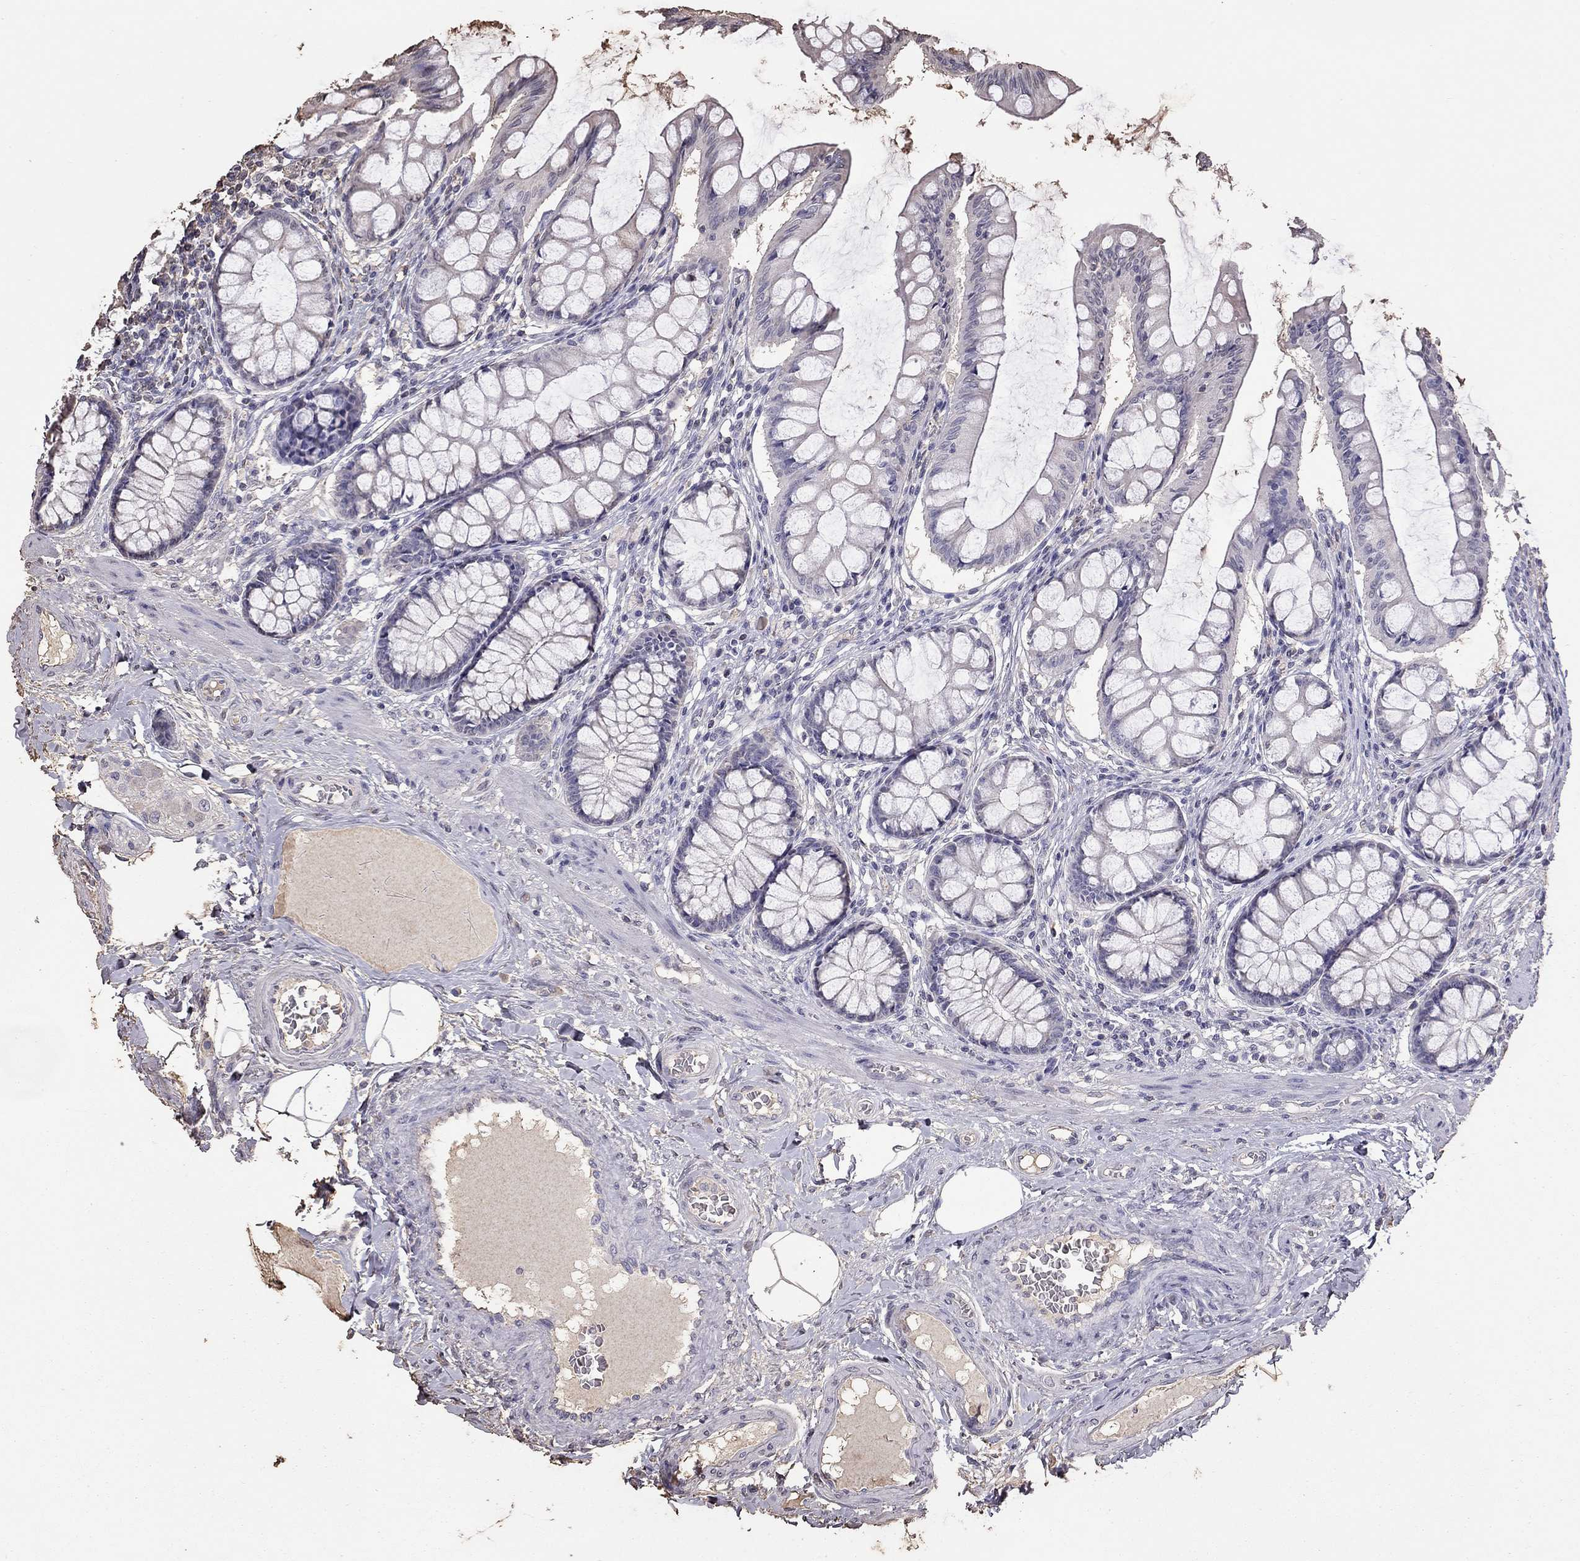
{"staining": {"intensity": "negative", "quantity": "none", "location": "none"}, "tissue": "colon", "cell_type": "Endothelial cells", "image_type": "normal", "snomed": [{"axis": "morphology", "description": "Normal tissue, NOS"}, {"axis": "topography", "description": "Colon"}], "caption": "This is a micrograph of immunohistochemistry (IHC) staining of unremarkable colon, which shows no staining in endothelial cells.", "gene": "SUN3", "patient": {"sex": "female", "age": 65}}